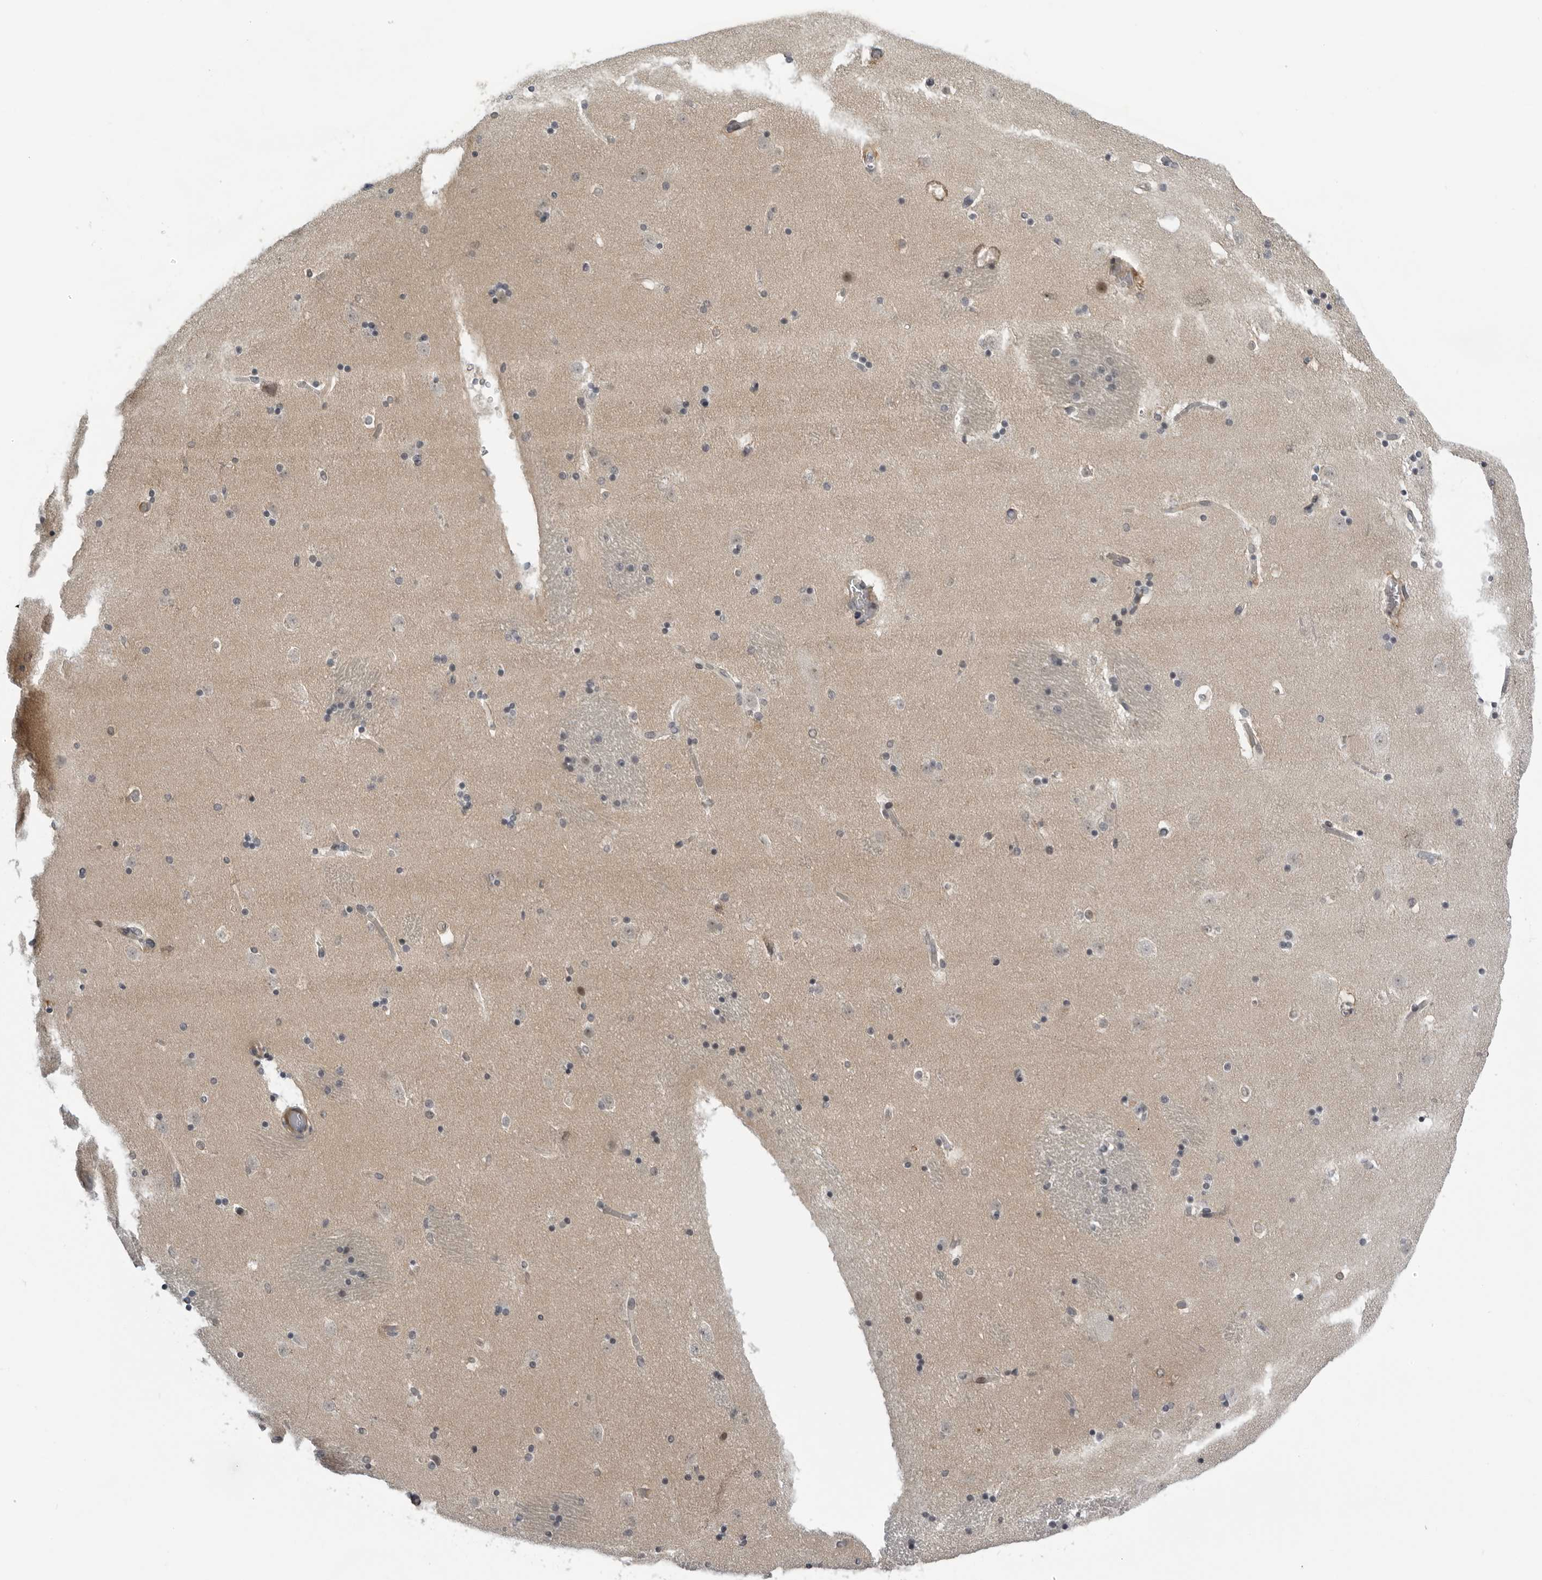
{"staining": {"intensity": "weak", "quantity": "25%-75%", "location": "cytoplasmic/membranous"}, "tissue": "caudate", "cell_type": "Glial cells", "image_type": "normal", "snomed": [{"axis": "morphology", "description": "Normal tissue, NOS"}, {"axis": "topography", "description": "Lateral ventricle wall"}], "caption": "Immunohistochemical staining of unremarkable caudate shows weak cytoplasmic/membranous protein positivity in about 25%-75% of glial cells.", "gene": "ALPK2", "patient": {"sex": "male", "age": 45}}